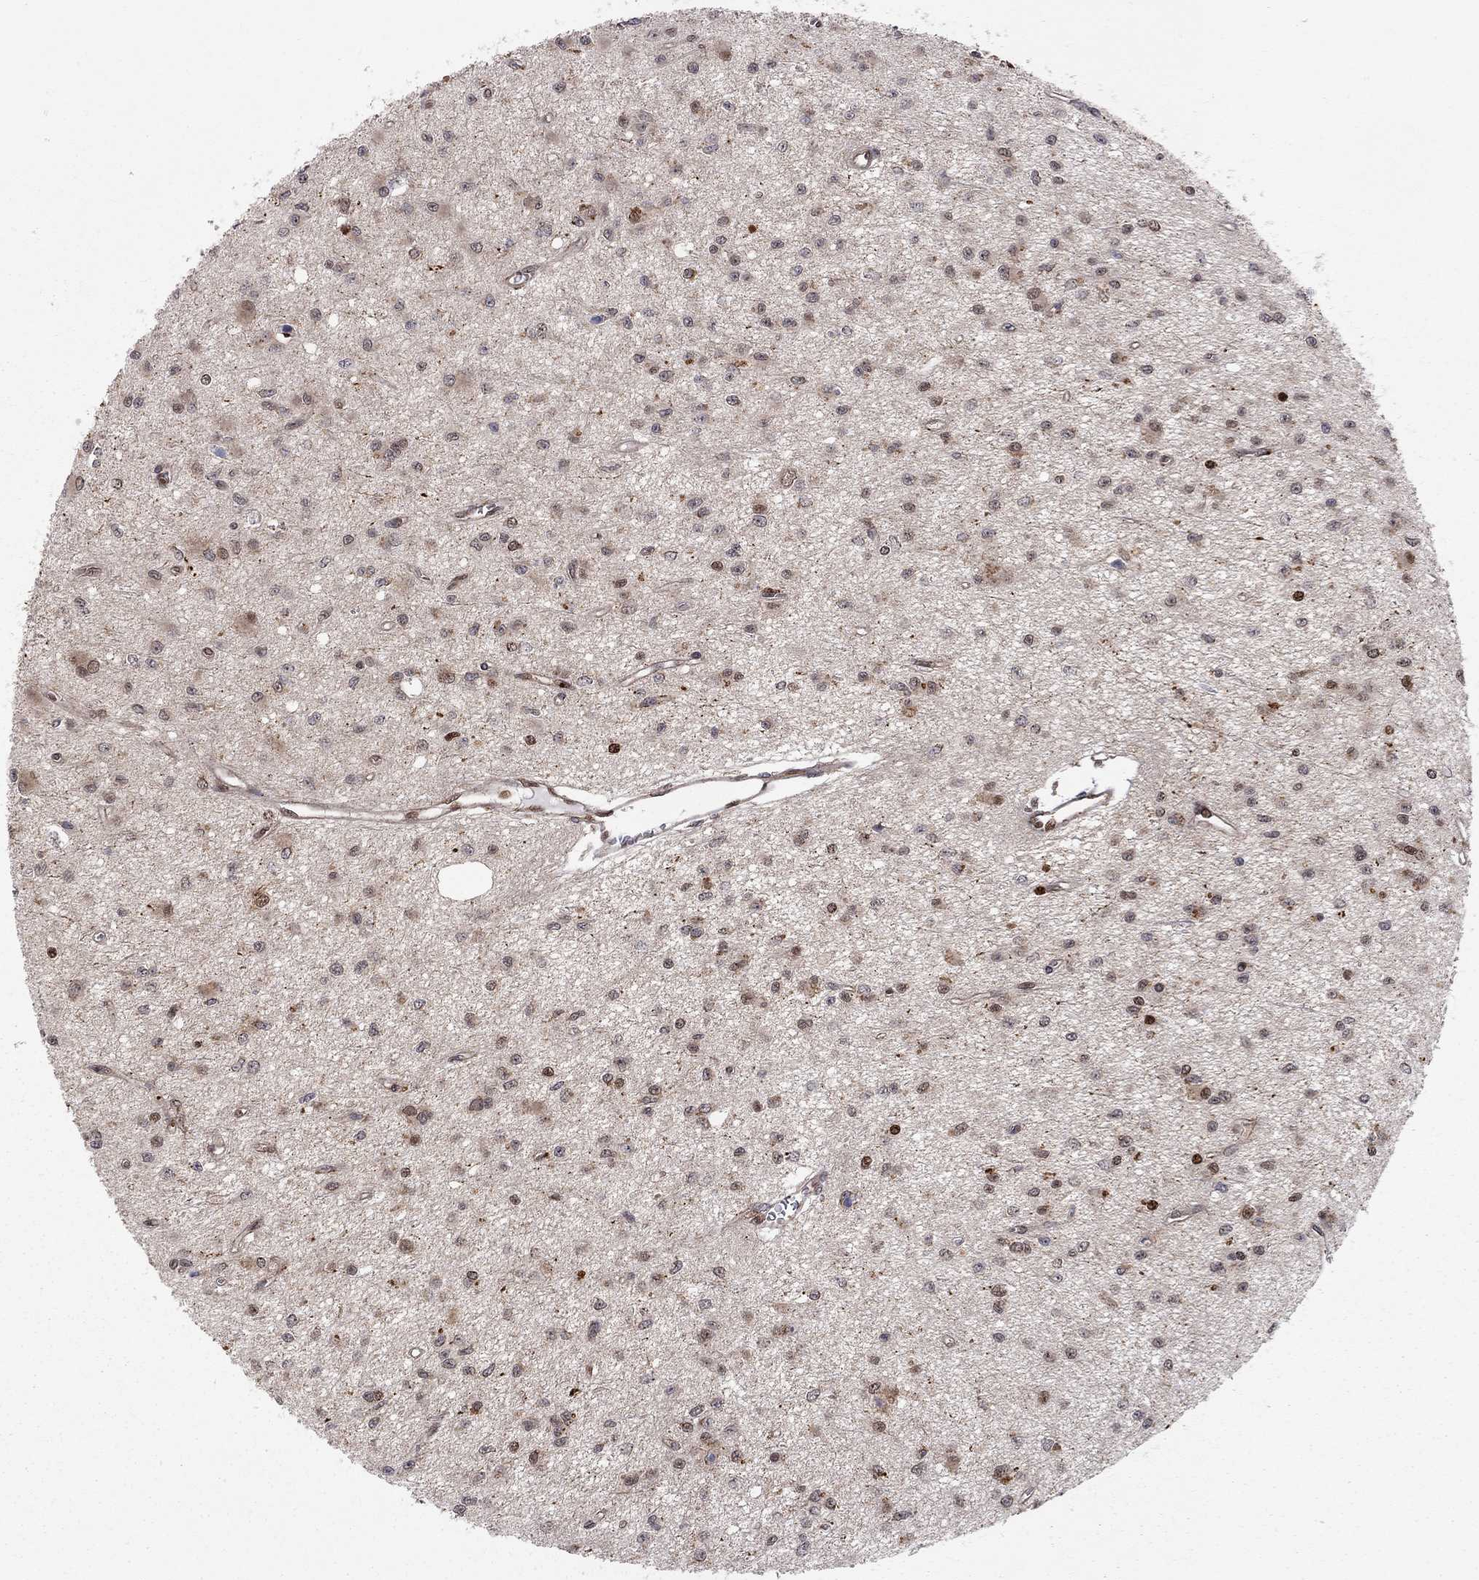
{"staining": {"intensity": "strong", "quantity": "<25%", "location": "nuclear"}, "tissue": "glioma", "cell_type": "Tumor cells", "image_type": "cancer", "snomed": [{"axis": "morphology", "description": "Glioma, malignant, Low grade"}, {"axis": "topography", "description": "Brain"}], "caption": "Malignant low-grade glioma stained with immunohistochemistry exhibits strong nuclear staining in about <25% of tumor cells.", "gene": "ELOB", "patient": {"sex": "female", "age": 45}}